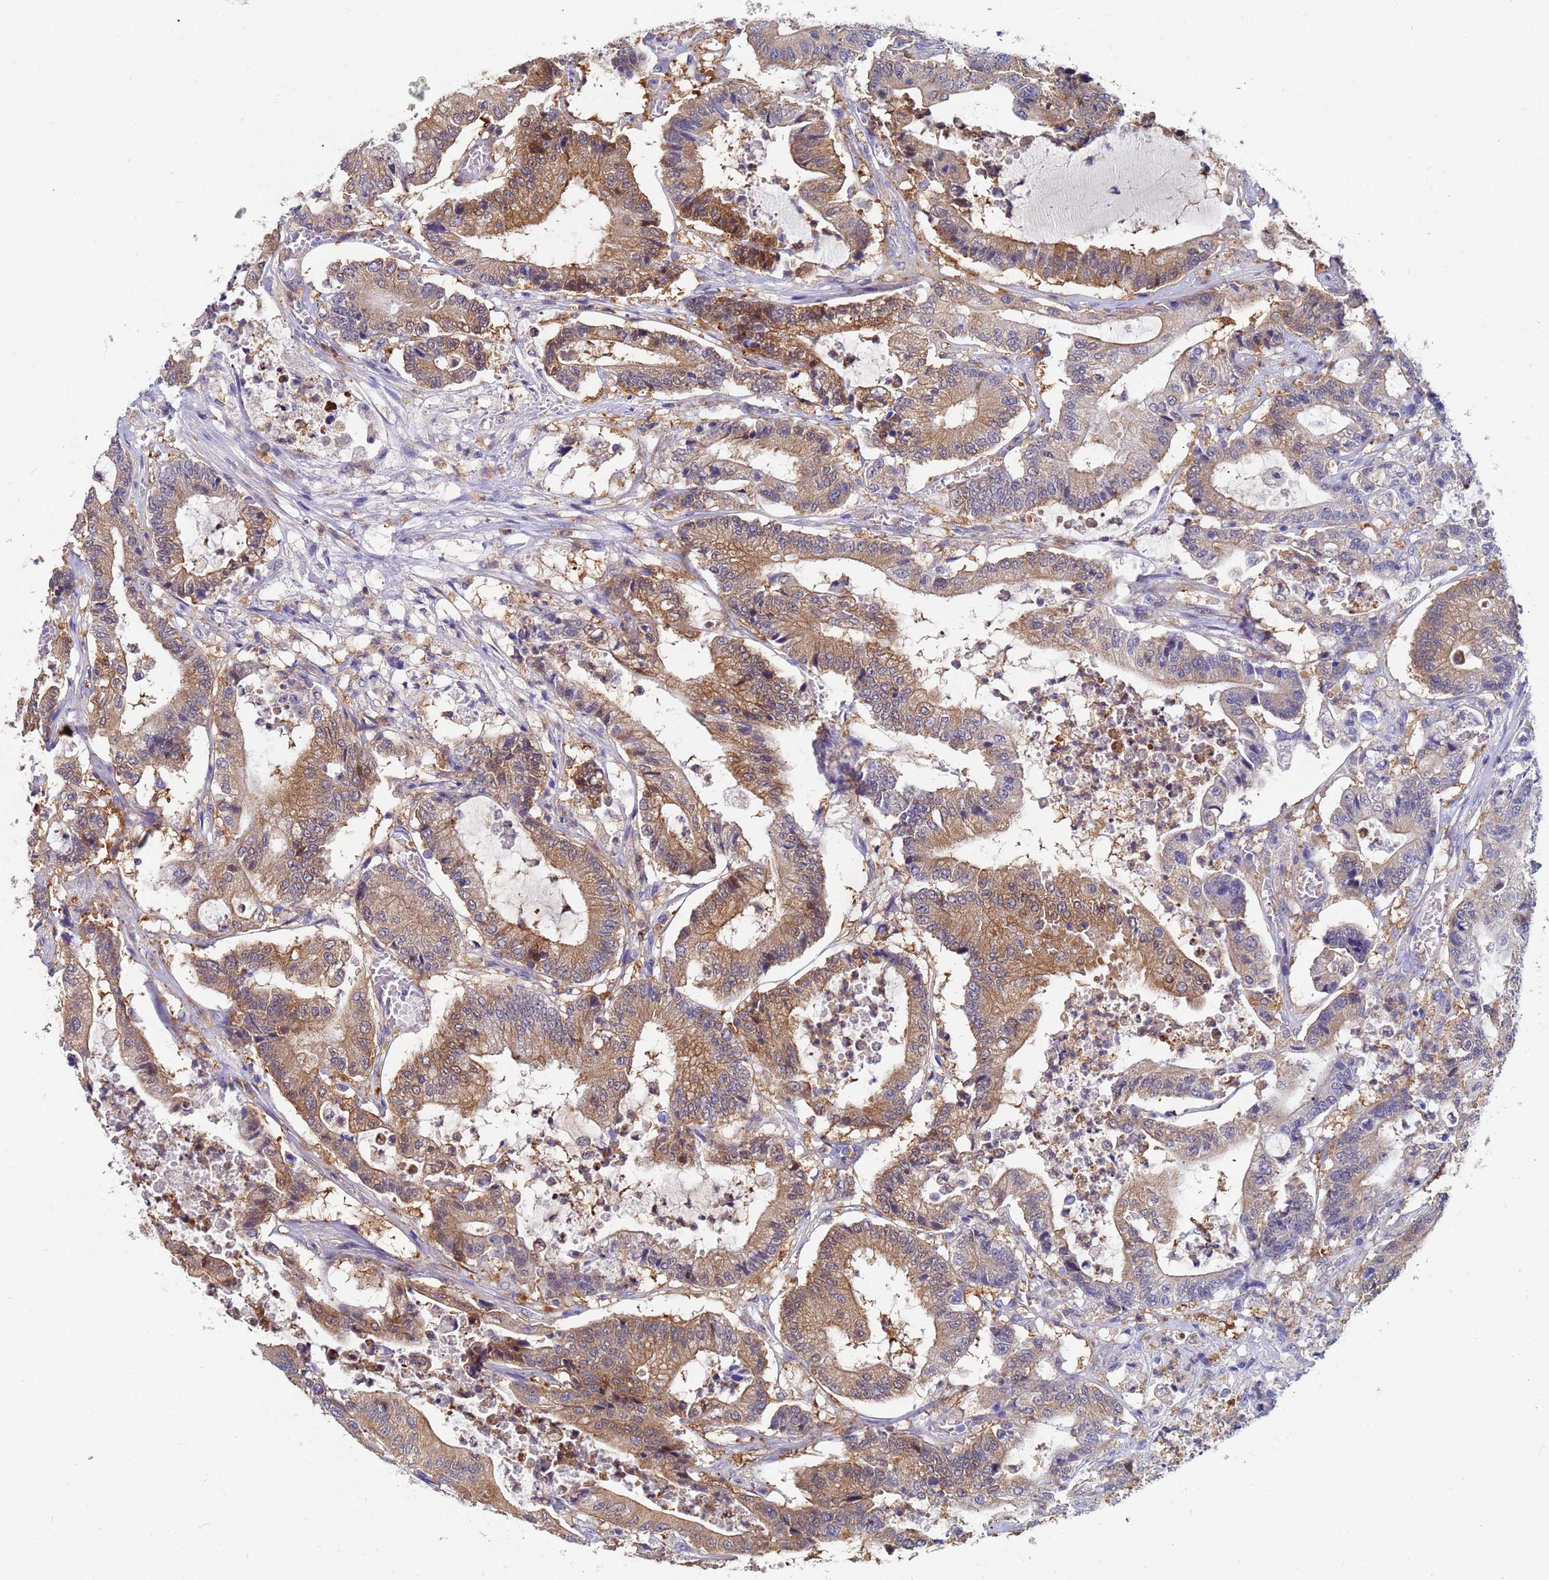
{"staining": {"intensity": "strong", "quantity": ">75%", "location": "cytoplasmic/membranous"}, "tissue": "colorectal cancer", "cell_type": "Tumor cells", "image_type": "cancer", "snomed": [{"axis": "morphology", "description": "Adenocarcinoma, NOS"}, {"axis": "topography", "description": "Colon"}], "caption": "DAB immunohistochemical staining of human adenocarcinoma (colorectal) demonstrates strong cytoplasmic/membranous protein positivity in about >75% of tumor cells.", "gene": "TTLL11", "patient": {"sex": "female", "age": 84}}